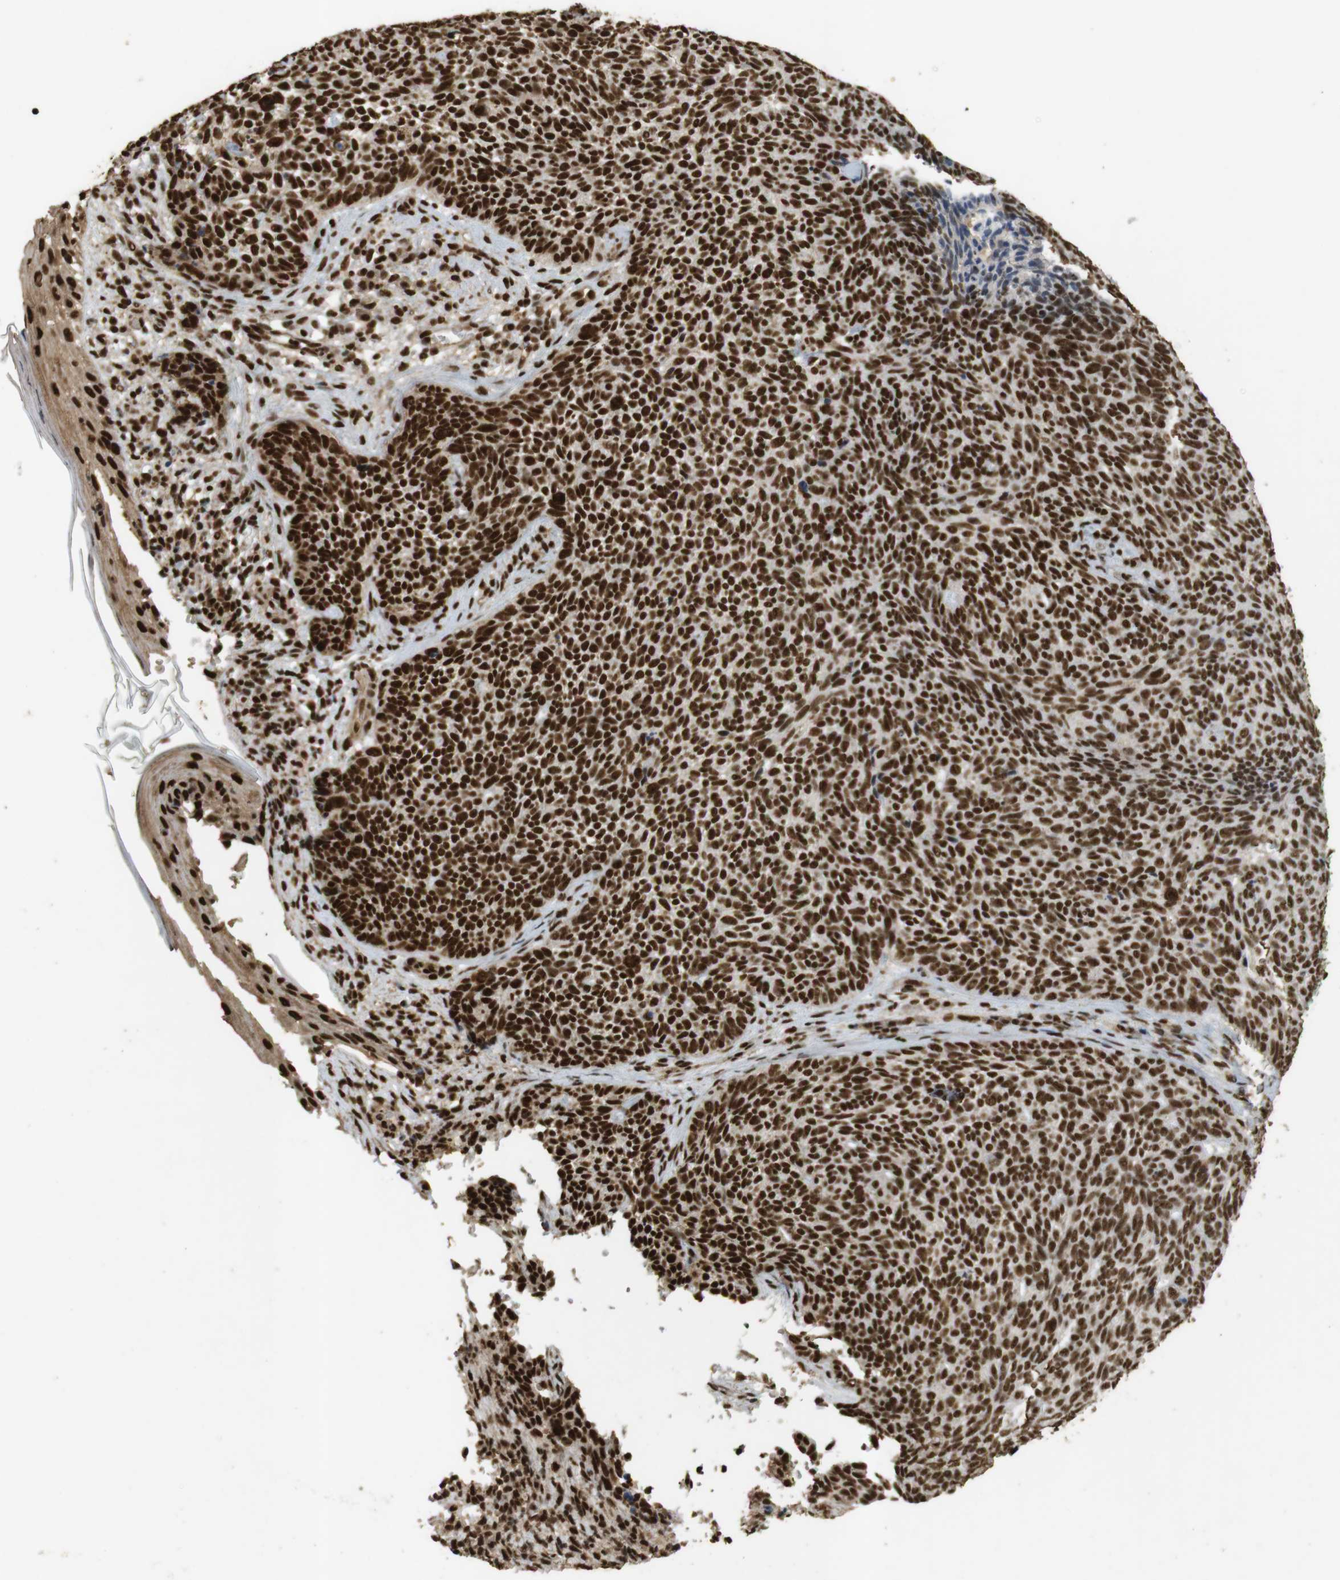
{"staining": {"intensity": "strong", "quantity": ">75%", "location": "nuclear"}, "tissue": "skin cancer", "cell_type": "Tumor cells", "image_type": "cancer", "snomed": [{"axis": "morphology", "description": "Basal cell carcinoma"}, {"axis": "topography", "description": "Skin"}], "caption": "High-magnification brightfield microscopy of basal cell carcinoma (skin) stained with DAB (3,3'-diaminobenzidine) (brown) and counterstained with hematoxylin (blue). tumor cells exhibit strong nuclear positivity is present in about>75% of cells. The staining was performed using DAB (3,3'-diaminobenzidine) to visualize the protein expression in brown, while the nuclei were stained in blue with hematoxylin (Magnification: 20x).", "gene": "GATA4", "patient": {"sex": "female", "age": 84}}